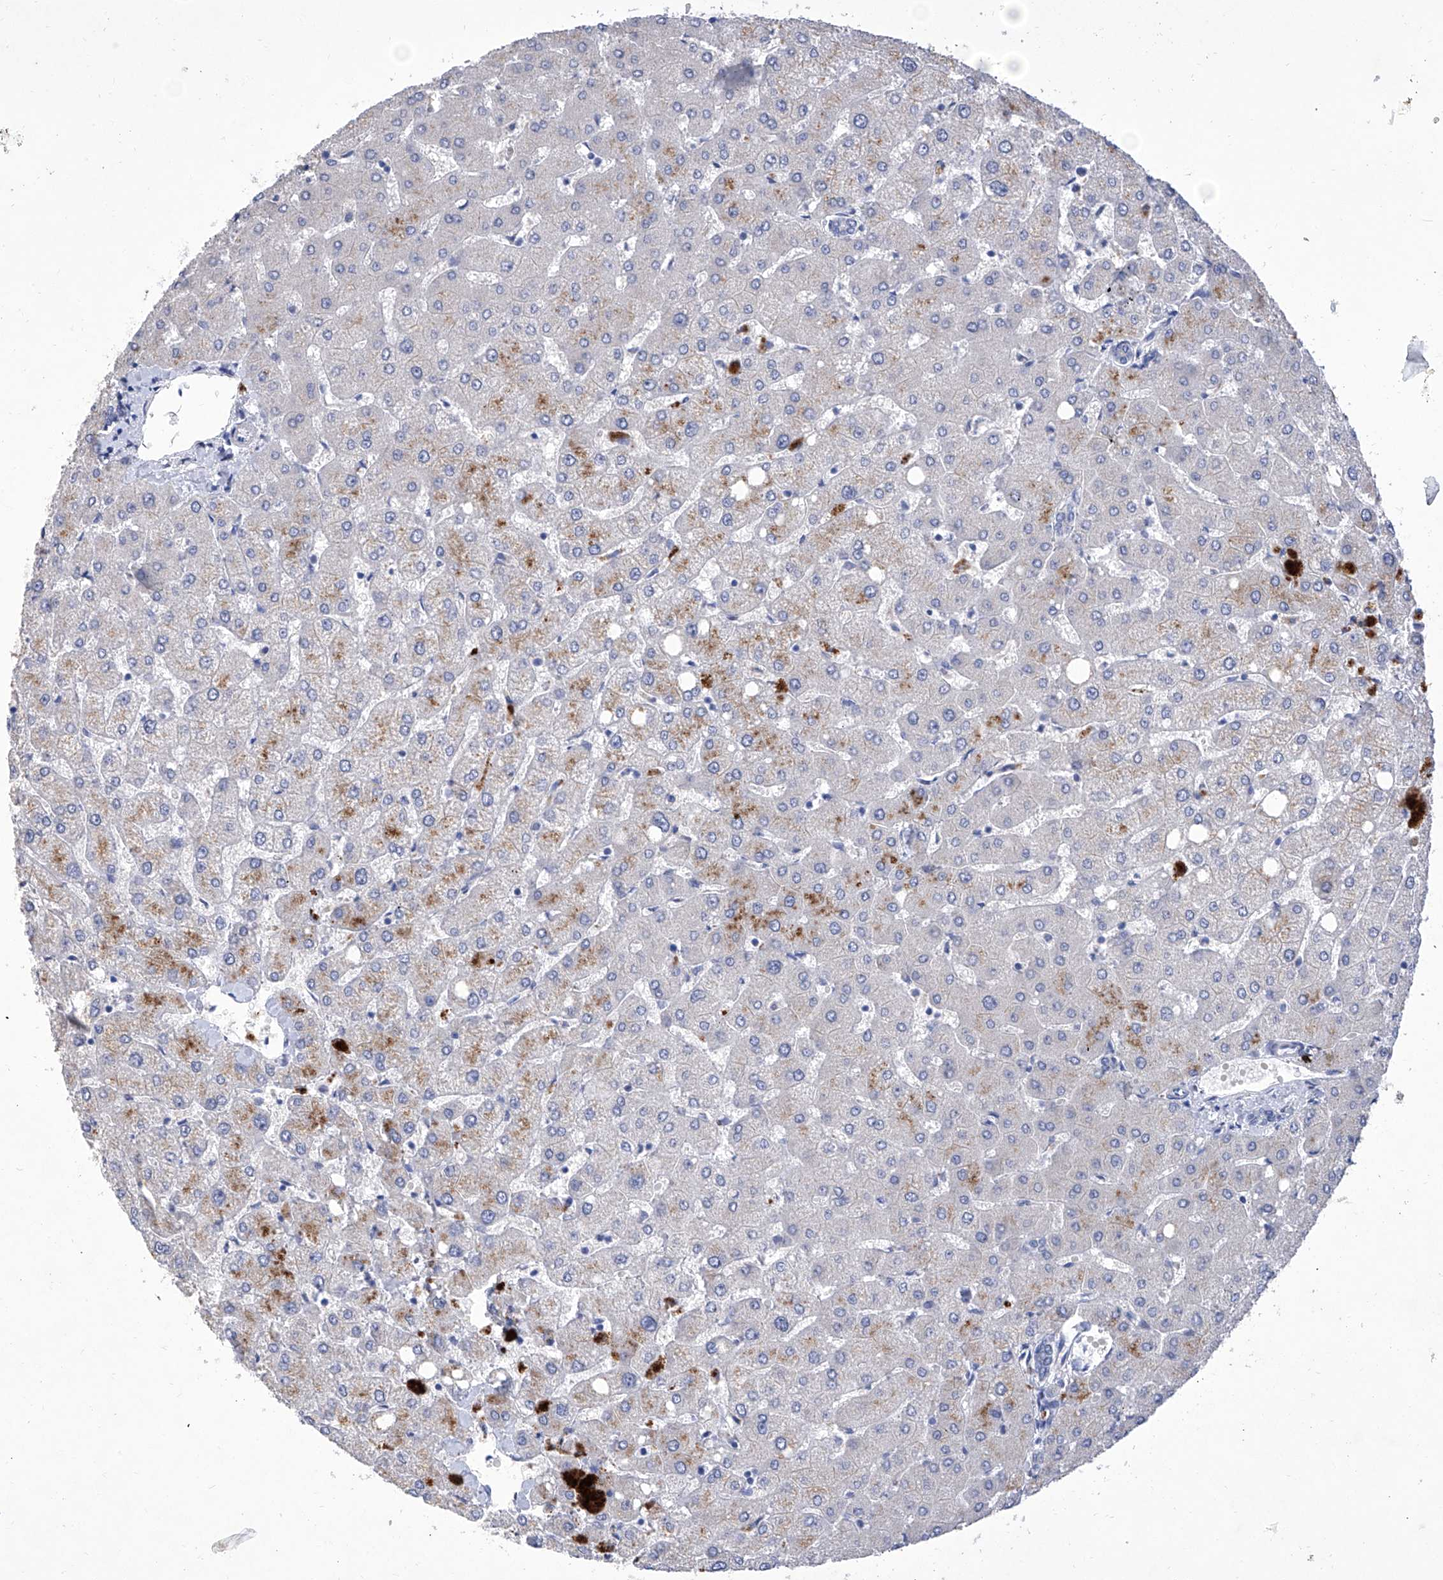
{"staining": {"intensity": "negative", "quantity": "none", "location": "none"}, "tissue": "liver", "cell_type": "Cholangiocytes", "image_type": "normal", "snomed": [{"axis": "morphology", "description": "Normal tissue, NOS"}, {"axis": "topography", "description": "Liver"}], "caption": "An IHC histopathology image of unremarkable liver is shown. There is no staining in cholangiocytes of liver. (Immunohistochemistry, brightfield microscopy, high magnification).", "gene": "IFNL2", "patient": {"sex": "female", "age": 54}}